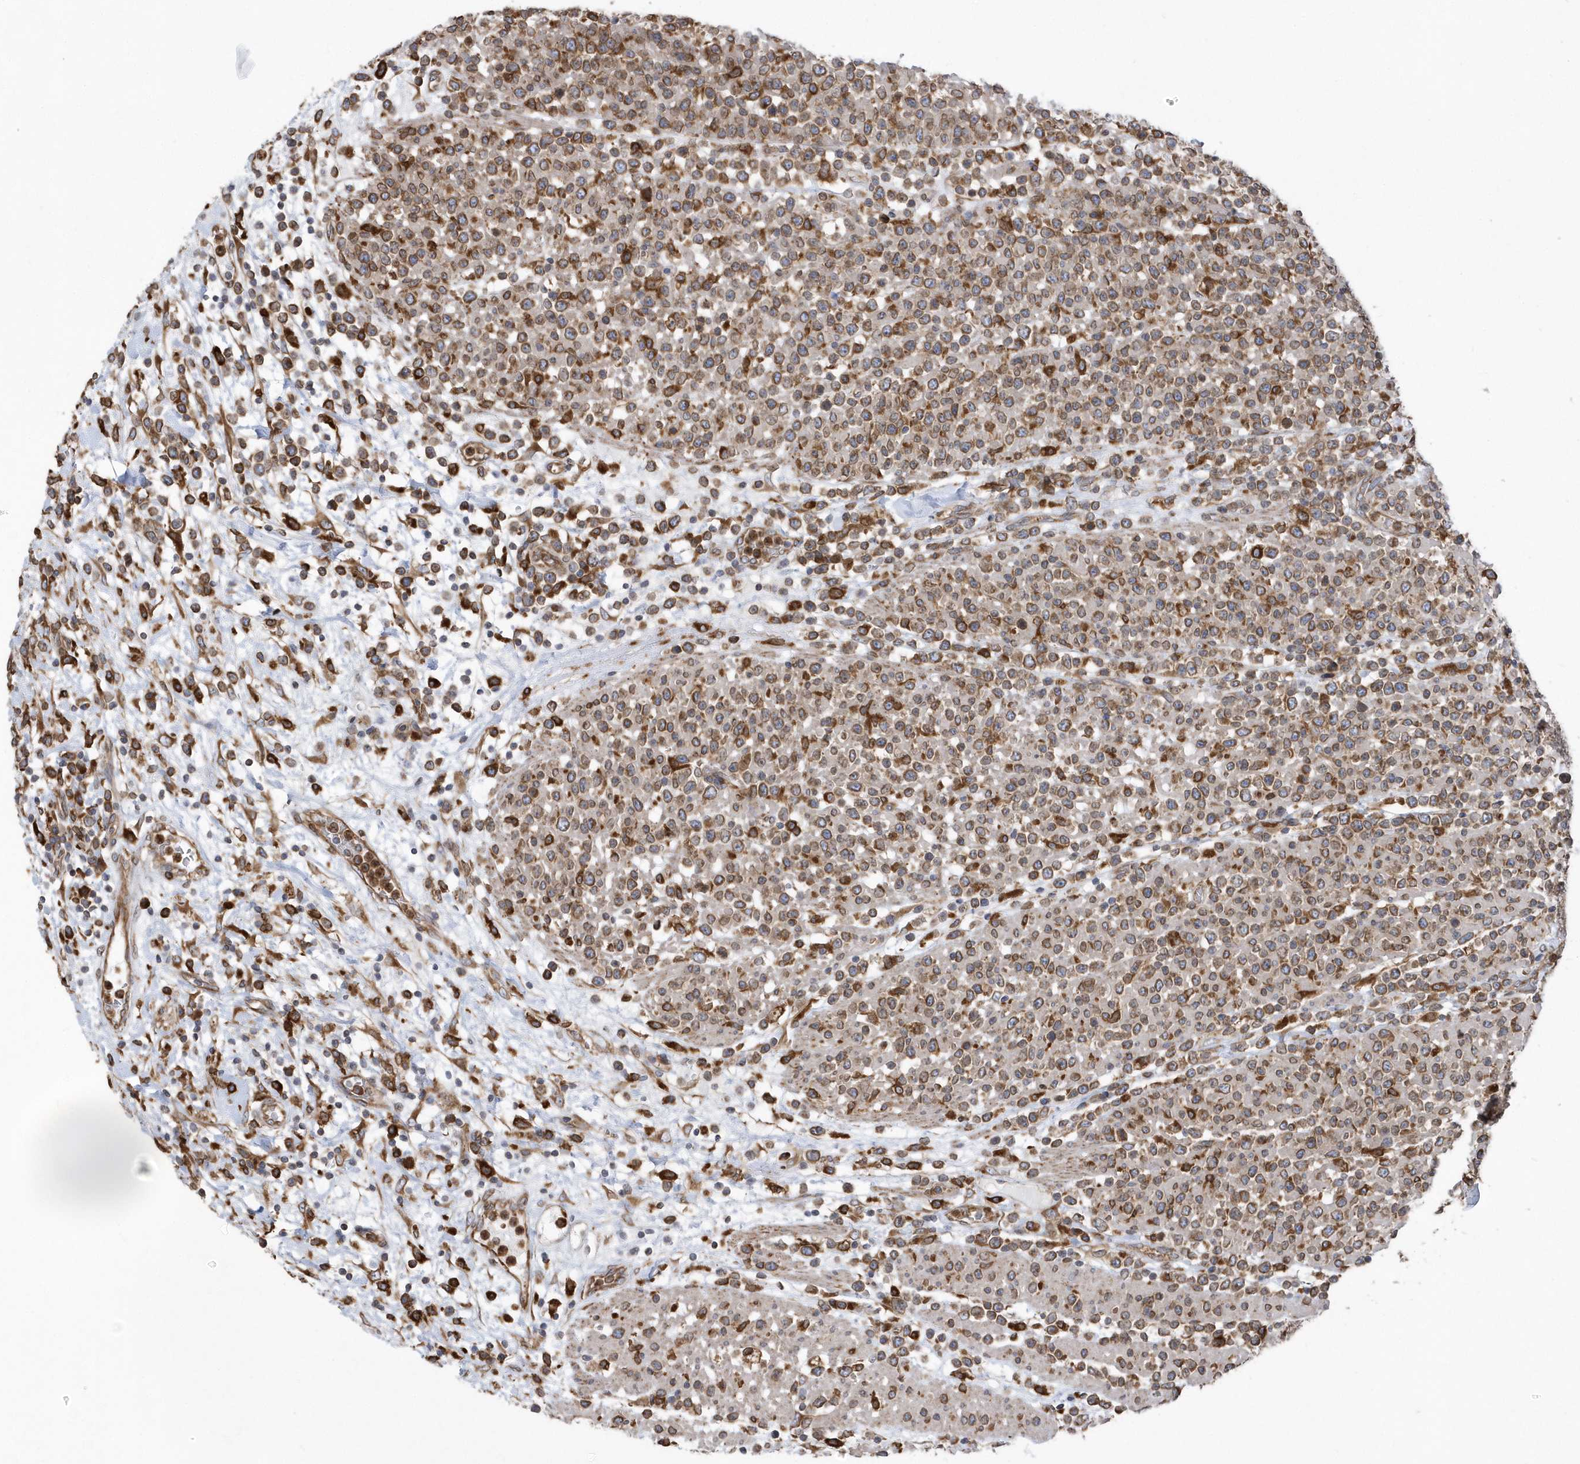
{"staining": {"intensity": "moderate", "quantity": ">75%", "location": "cytoplasmic/membranous"}, "tissue": "lymphoma", "cell_type": "Tumor cells", "image_type": "cancer", "snomed": [{"axis": "morphology", "description": "Malignant lymphoma, non-Hodgkin's type, High grade"}, {"axis": "topography", "description": "Colon"}], "caption": "High-power microscopy captured an immunohistochemistry image of high-grade malignant lymphoma, non-Hodgkin's type, revealing moderate cytoplasmic/membranous staining in approximately >75% of tumor cells.", "gene": "VAMP7", "patient": {"sex": "female", "age": 53}}